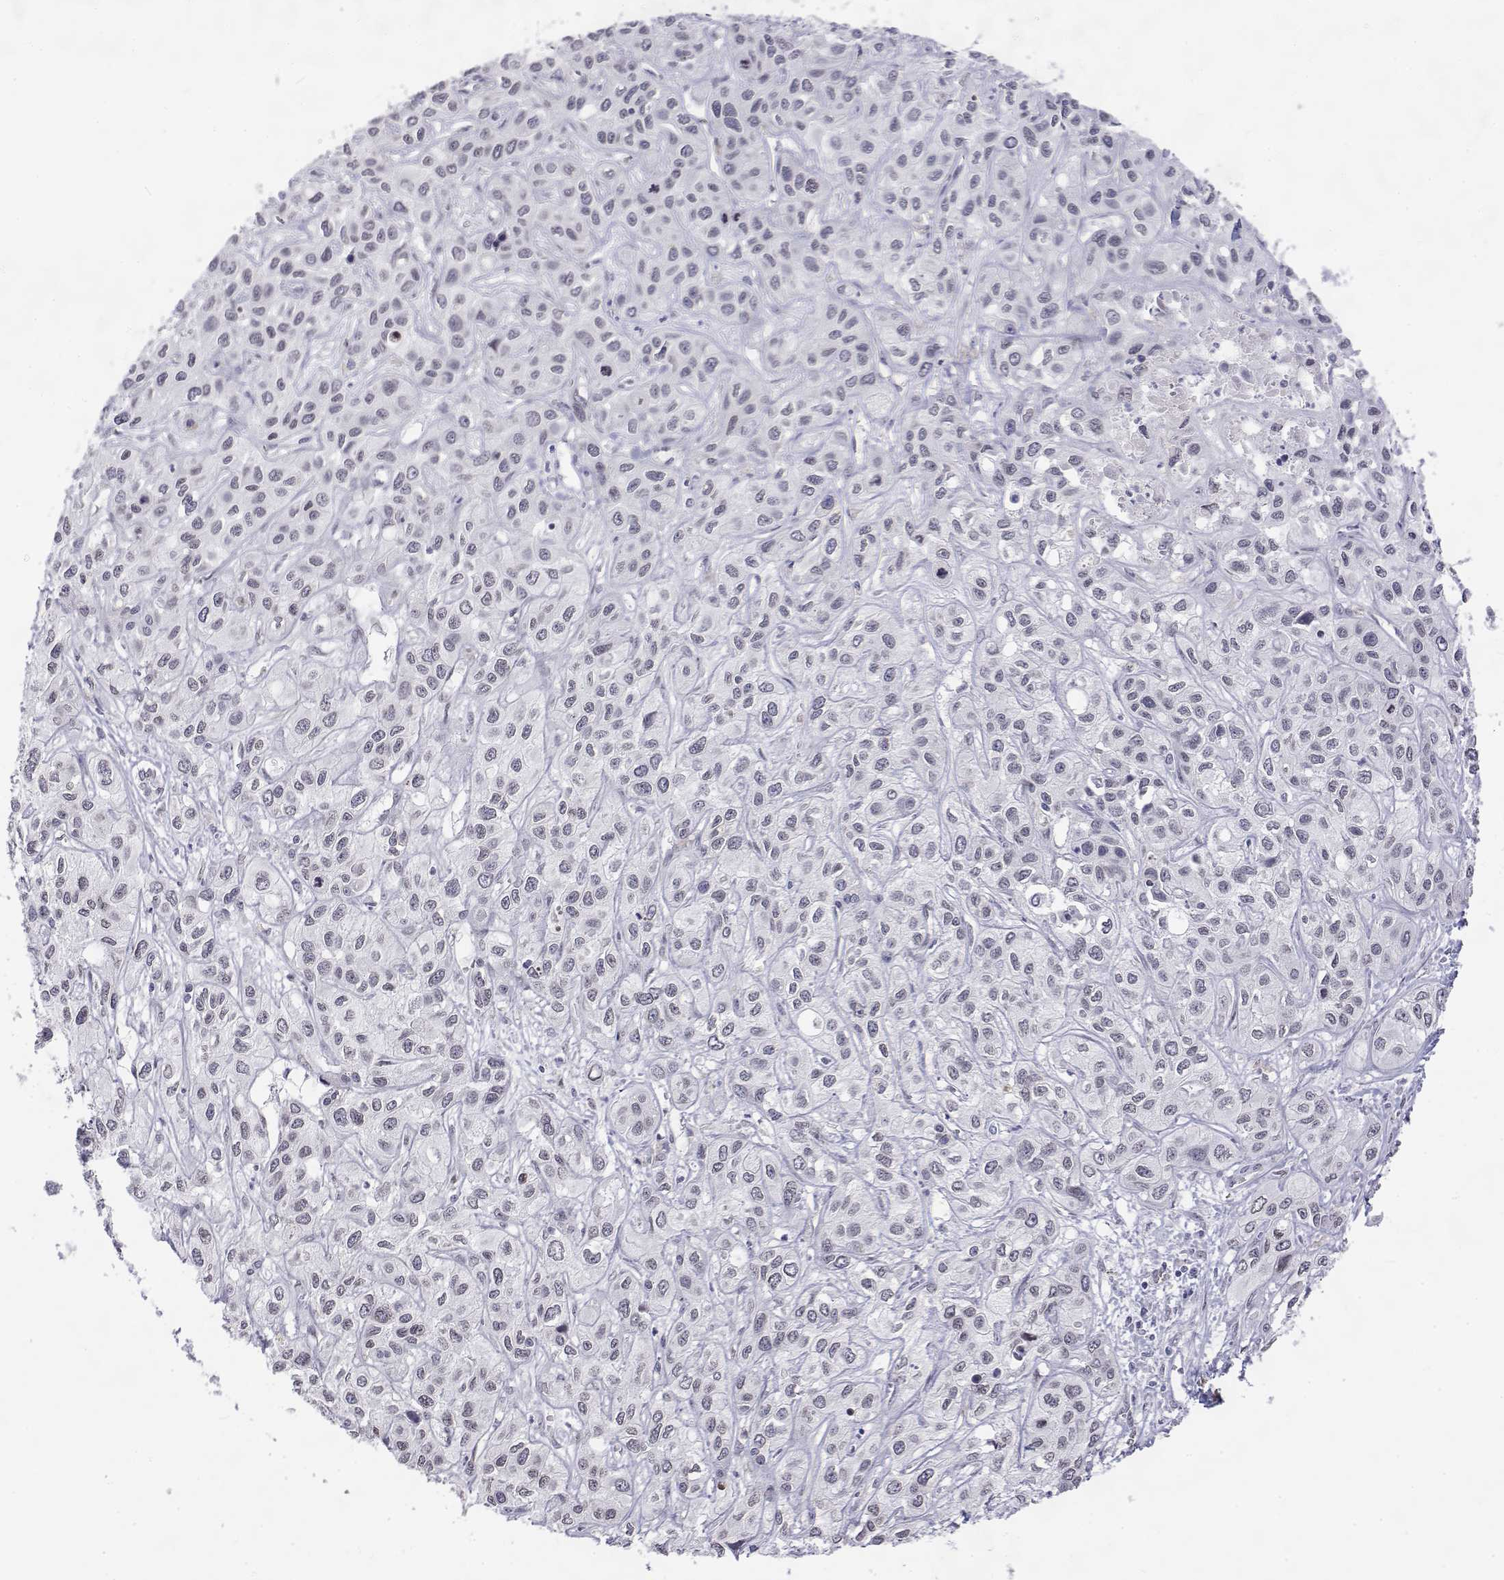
{"staining": {"intensity": "negative", "quantity": "none", "location": "none"}, "tissue": "liver cancer", "cell_type": "Tumor cells", "image_type": "cancer", "snomed": [{"axis": "morphology", "description": "Cholangiocarcinoma"}, {"axis": "topography", "description": "Liver"}], "caption": "Immunohistochemistry (IHC) micrograph of human liver cholangiocarcinoma stained for a protein (brown), which exhibits no staining in tumor cells.", "gene": "ZNF532", "patient": {"sex": "female", "age": 66}}